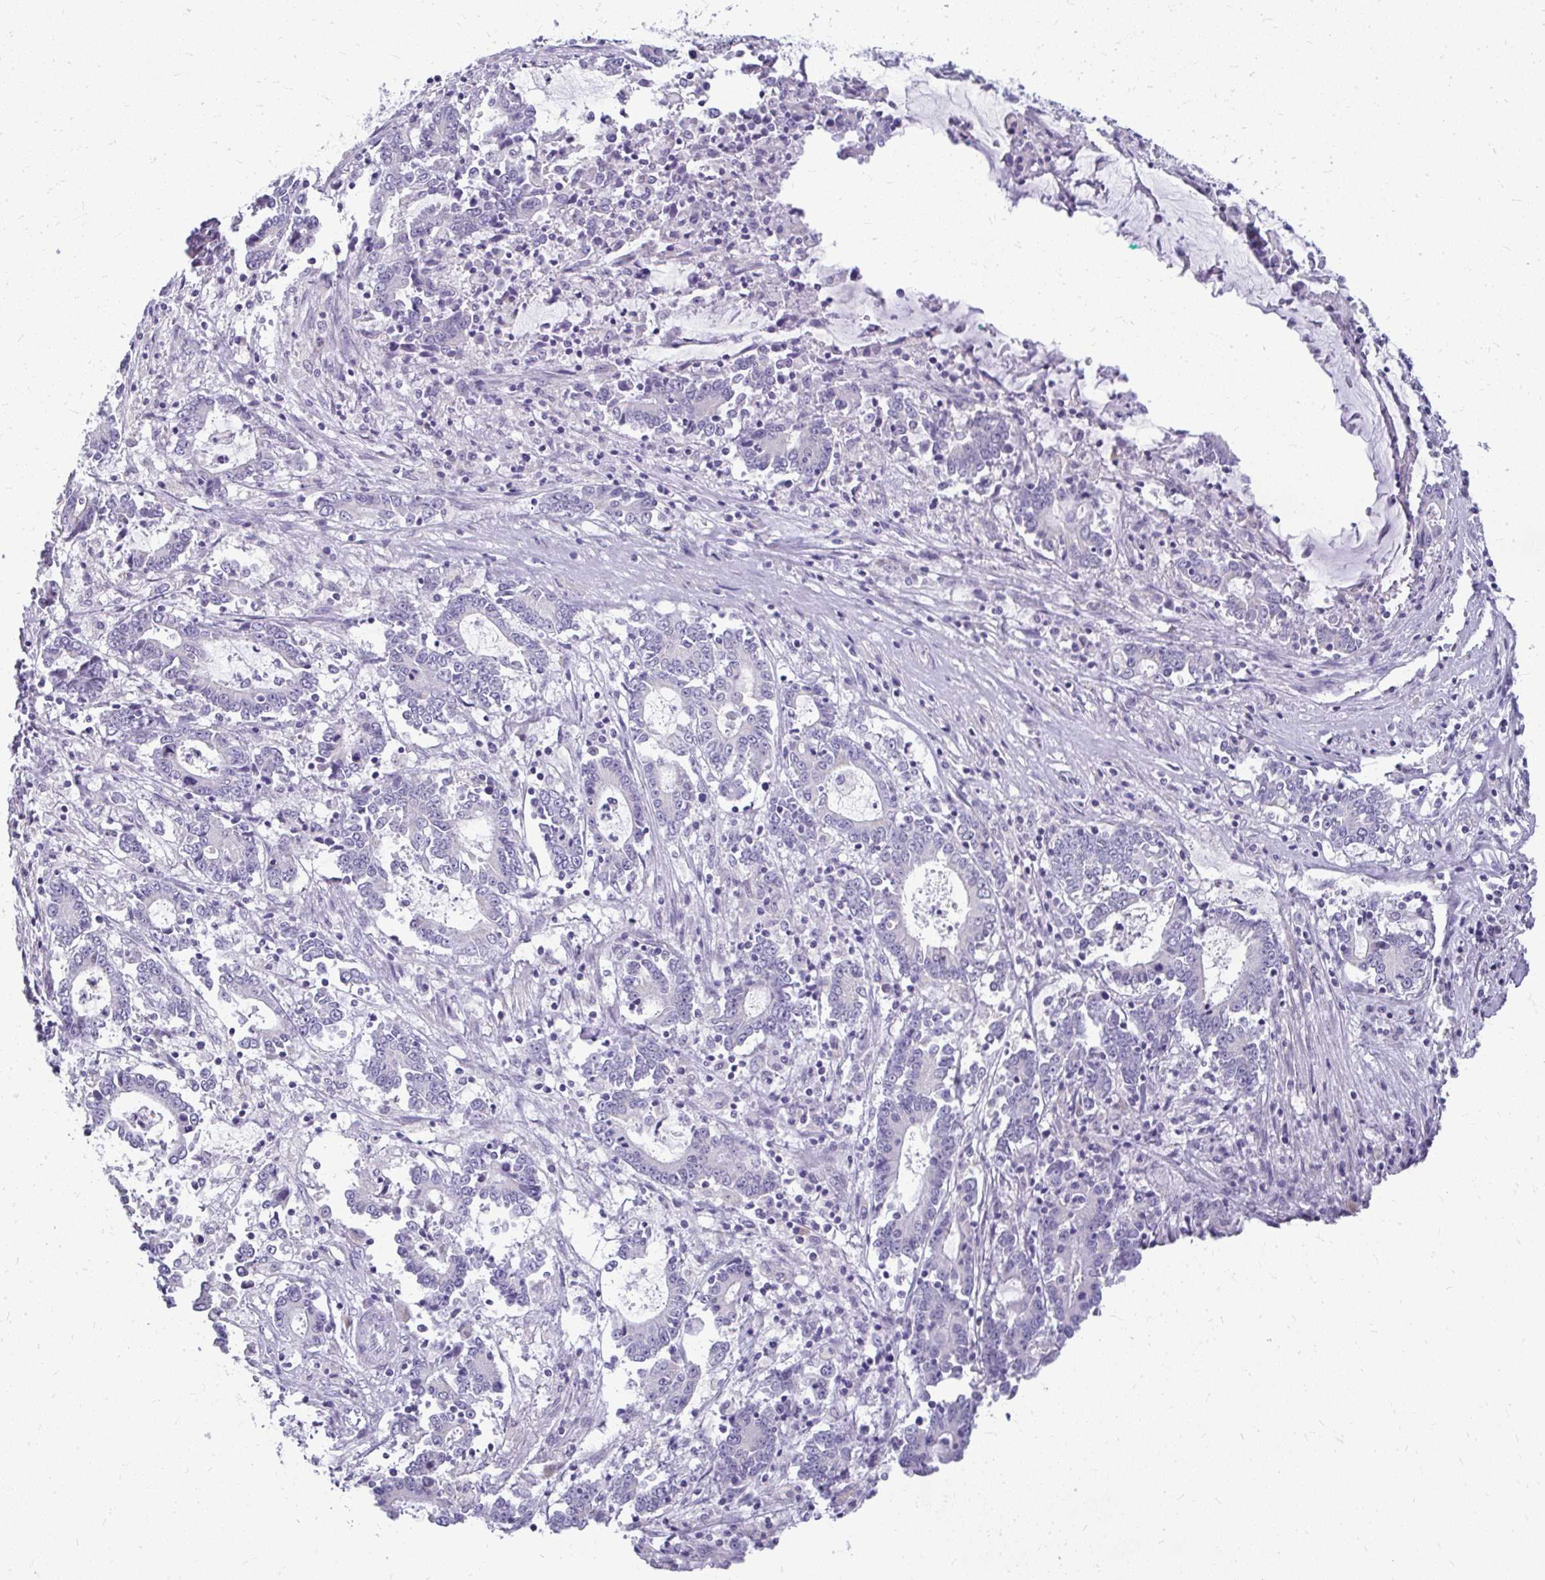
{"staining": {"intensity": "negative", "quantity": "none", "location": "none"}, "tissue": "stomach cancer", "cell_type": "Tumor cells", "image_type": "cancer", "snomed": [{"axis": "morphology", "description": "Adenocarcinoma, NOS"}, {"axis": "topography", "description": "Stomach, upper"}], "caption": "Adenocarcinoma (stomach) was stained to show a protein in brown. There is no significant expression in tumor cells.", "gene": "TEX33", "patient": {"sex": "male", "age": 68}}